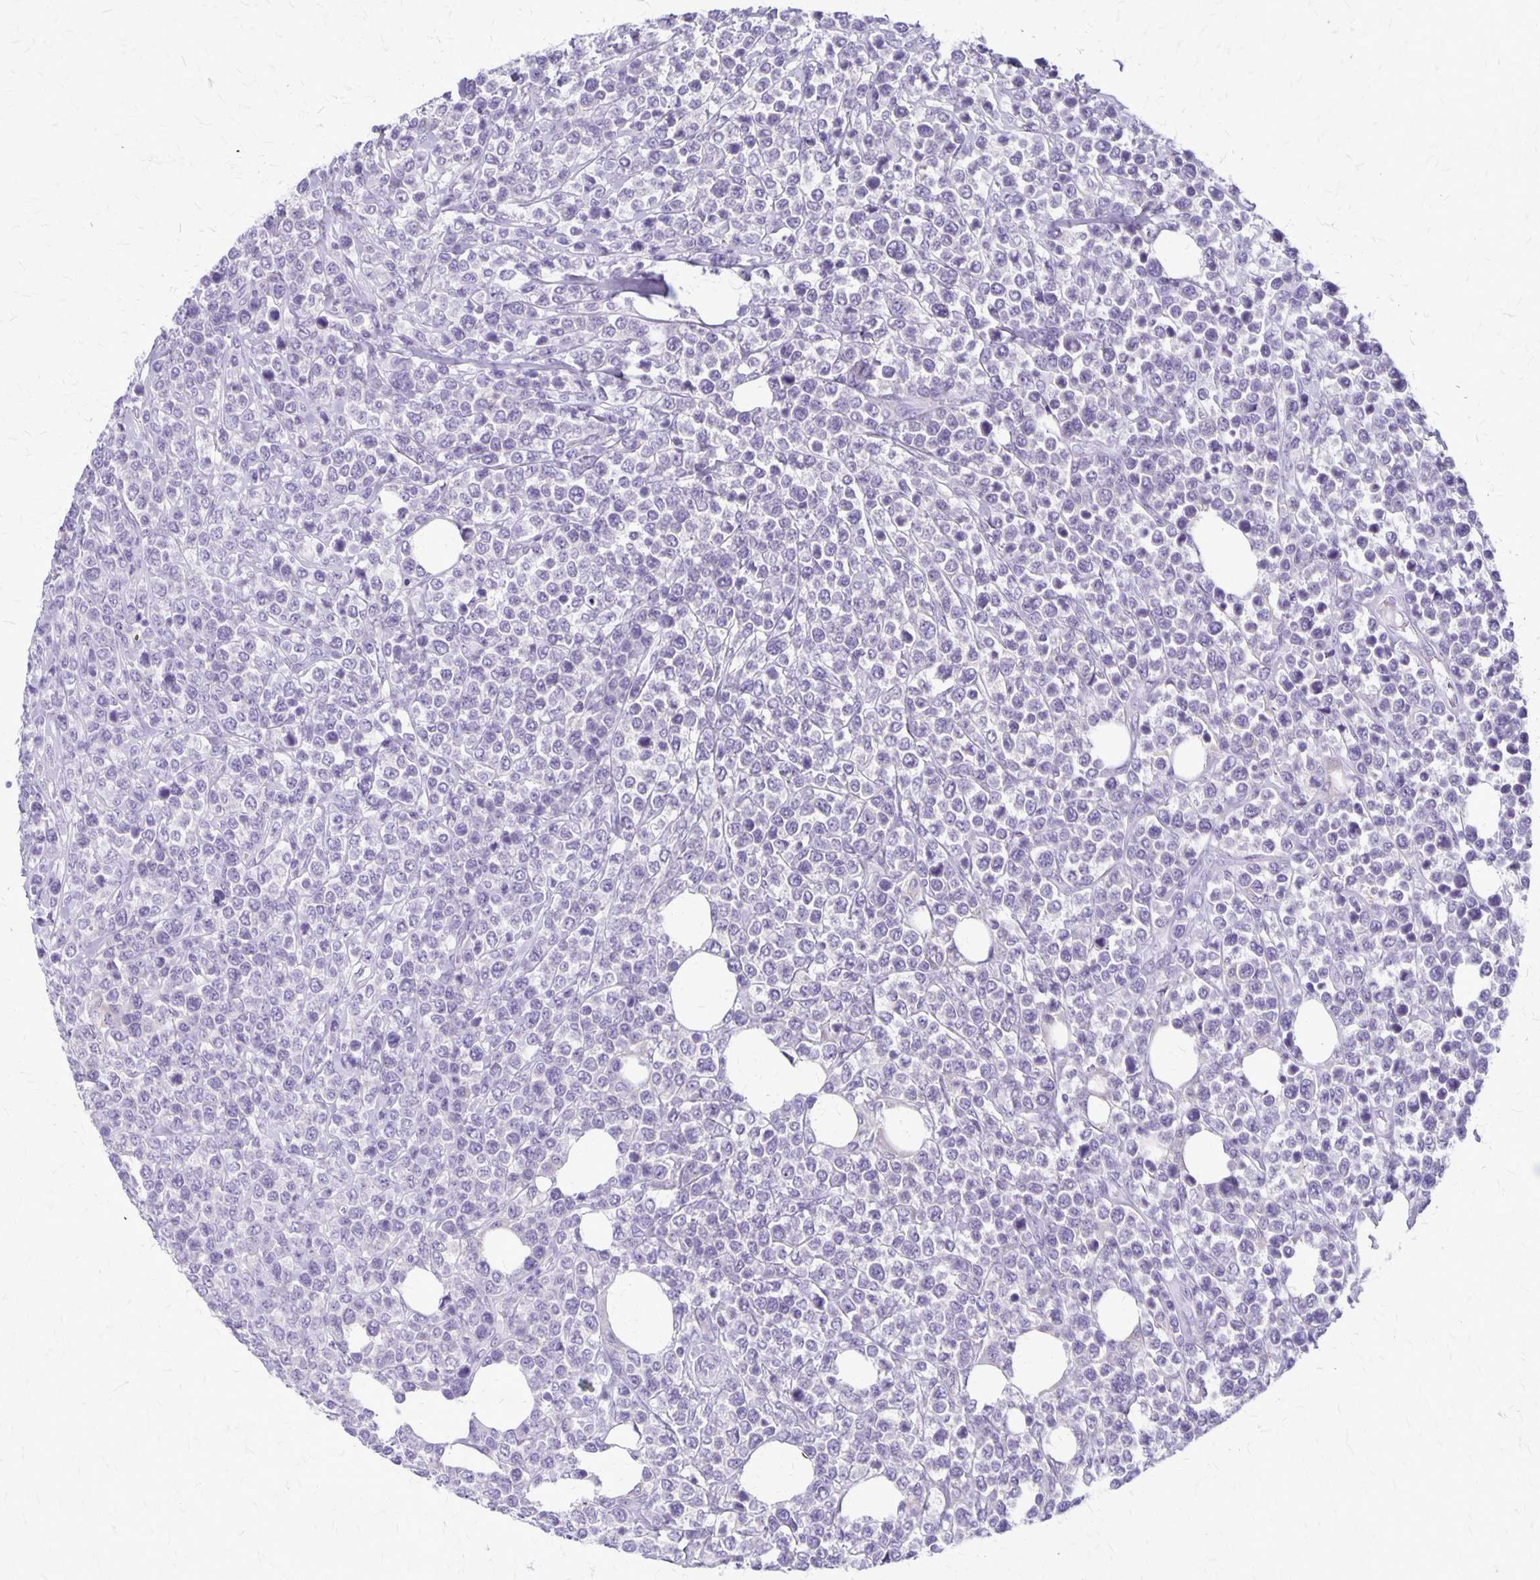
{"staining": {"intensity": "negative", "quantity": "none", "location": "none"}, "tissue": "lymphoma", "cell_type": "Tumor cells", "image_type": "cancer", "snomed": [{"axis": "morphology", "description": "Malignant lymphoma, non-Hodgkin's type, High grade"}, {"axis": "topography", "description": "Soft tissue"}], "caption": "A high-resolution photomicrograph shows IHC staining of malignant lymphoma, non-Hodgkin's type (high-grade), which exhibits no significant positivity in tumor cells.", "gene": "PLXNB3", "patient": {"sex": "female", "age": 56}}